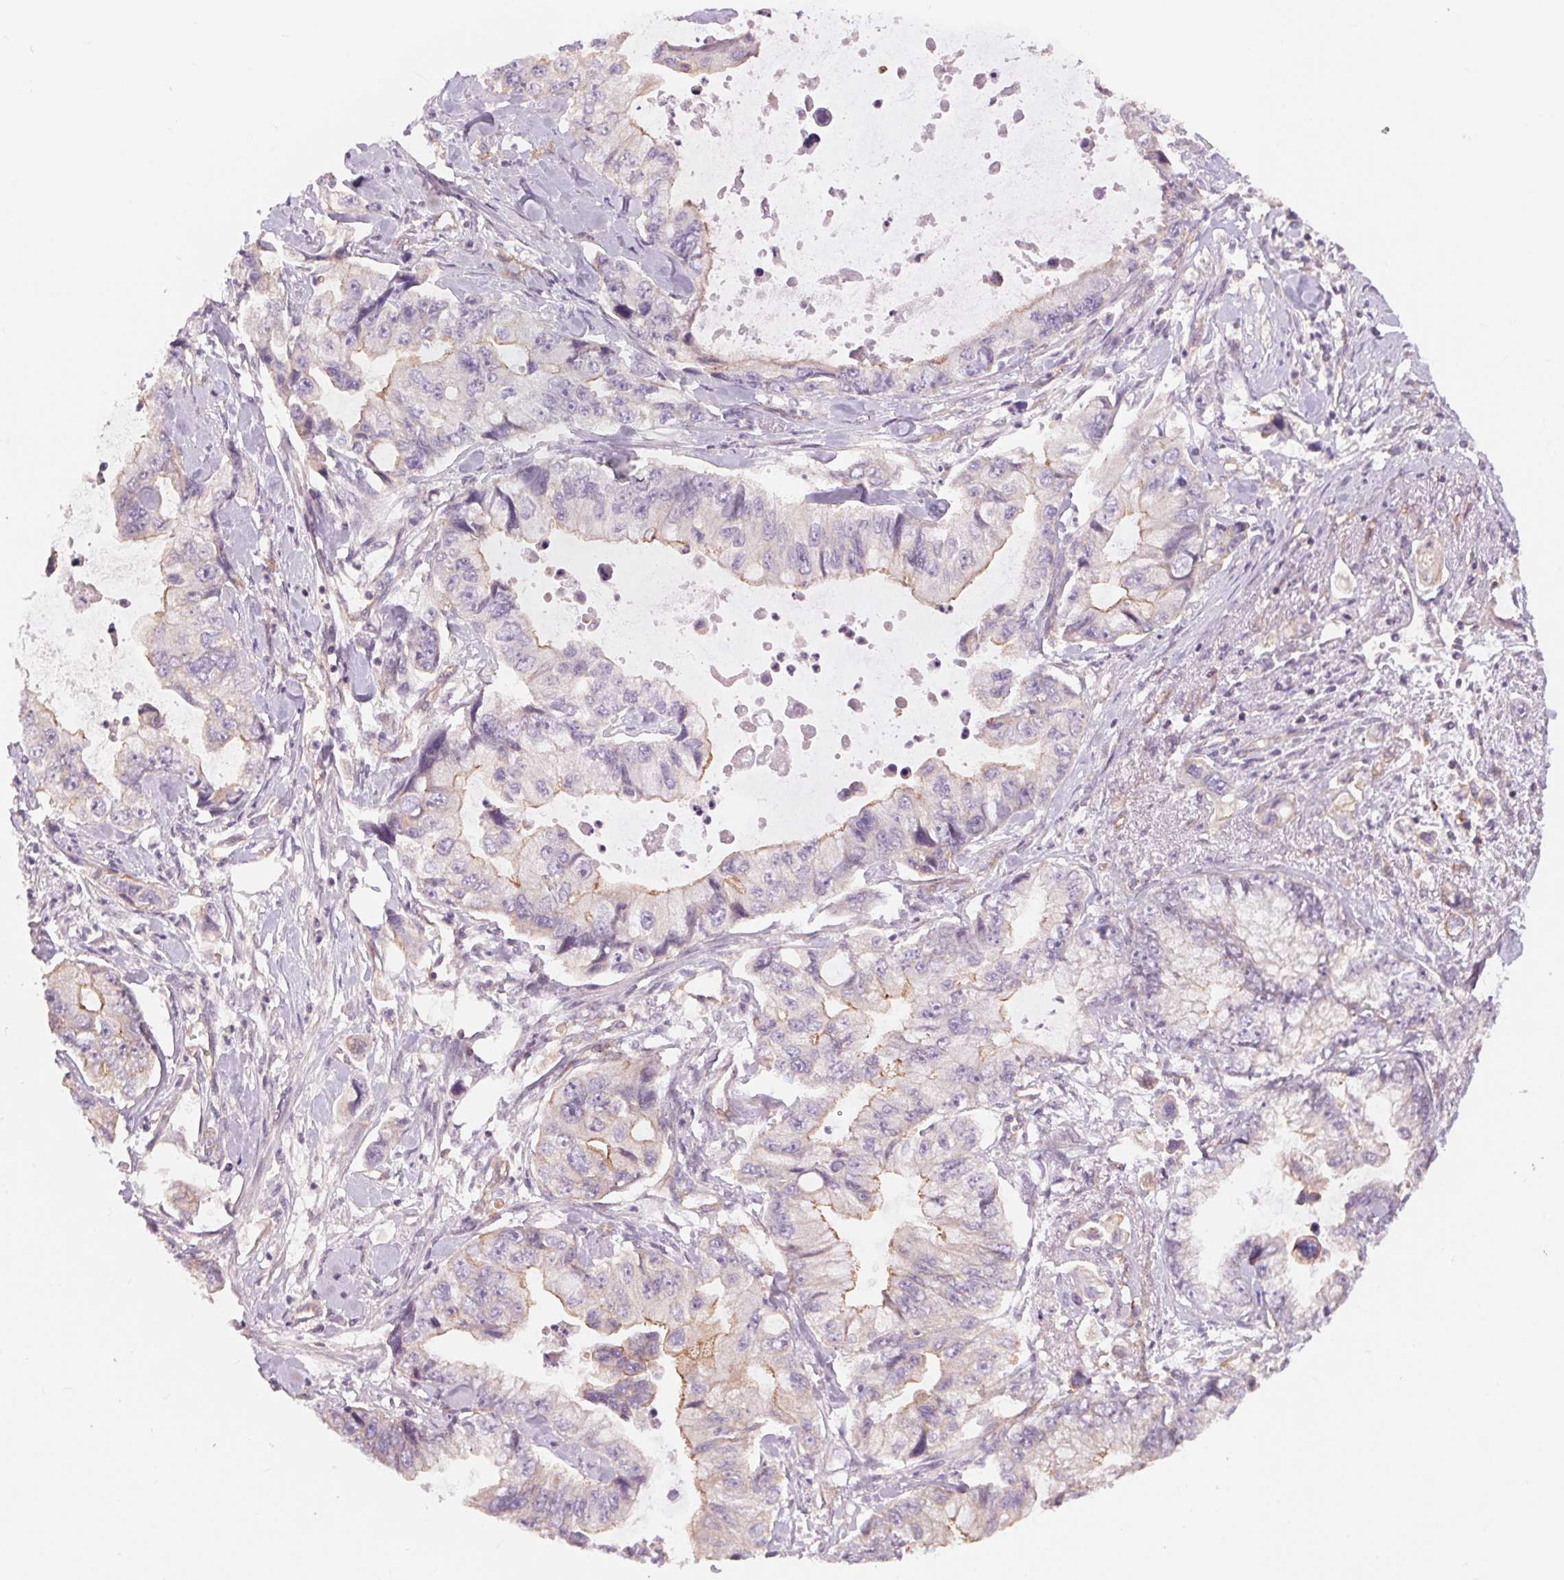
{"staining": {"intensity": "negative", "quantity": "none", "location": "none"}, "tissue": "stomach cancer", "cell_type": "Tumor cells", "image_type": "cancer", "snomed": [{"axis": "morphology", "description": "Adenocarcinoma, NOS"}, {"axis": "topography", "description": "Pancreas"}, {"axis": "topography", "description": "Stomach, upper"}, {"axis": "topography", "description": "Stomach"}], "caption": "Photomicrograph shows no significant protein positivity in tumor cells of stomach cancer (adenocarcinoma). Nuclei are stained in blue.", "gene": "SH3RF2", "patient": {"sex": "male", "age": 77}}